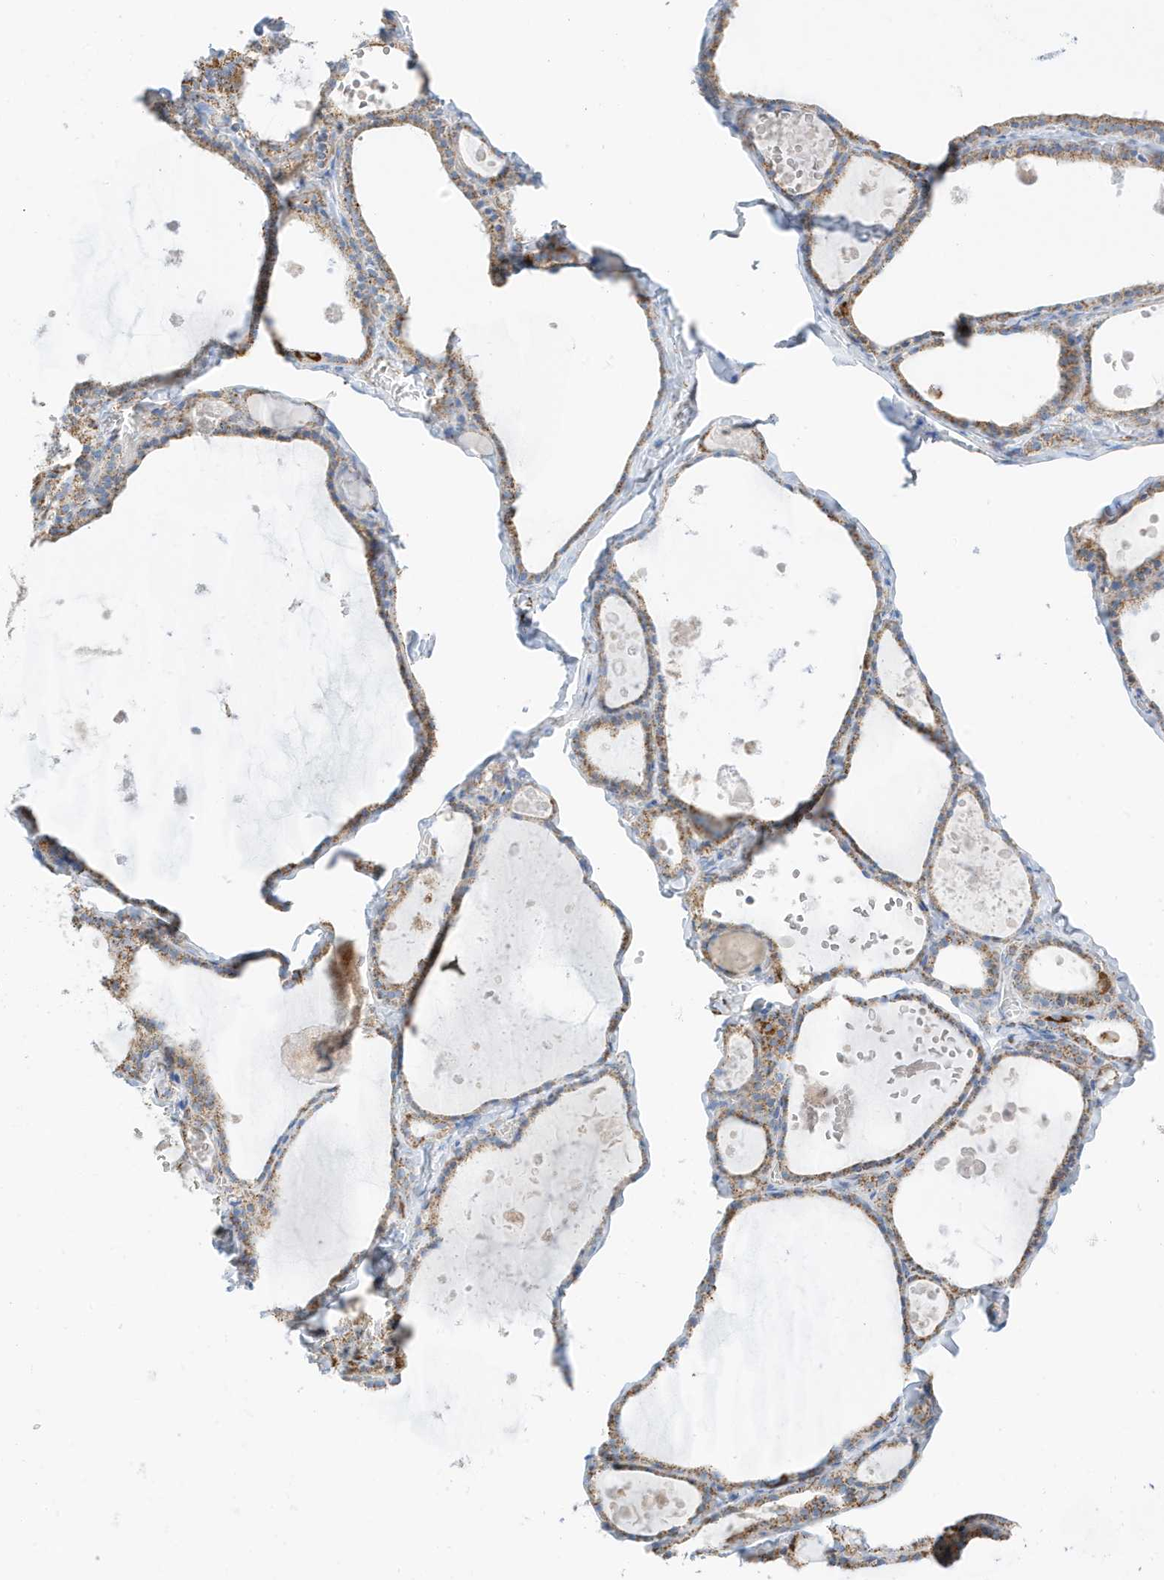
{"staining": {"intensity": "moderate", "quantity": "25%-75%", "location": "cytoplasmic/membranous"}, "tissue": "thyroid gland", "cell_type": "Glandular cells", "image_type": "normal", "snomed": [{"axis": "morphology", "description": "Normal tissue, NOS"}, {"axis": "topography", "description": "Thyroid gland"}], "caption": "Moderate cytoplasmic/membranous staining is appreciated in approximately 25%-75% of glandular cells in benign thyroid gland.", "gene": "CAPN13", "patient": {"sex": "male", "age": 56}}